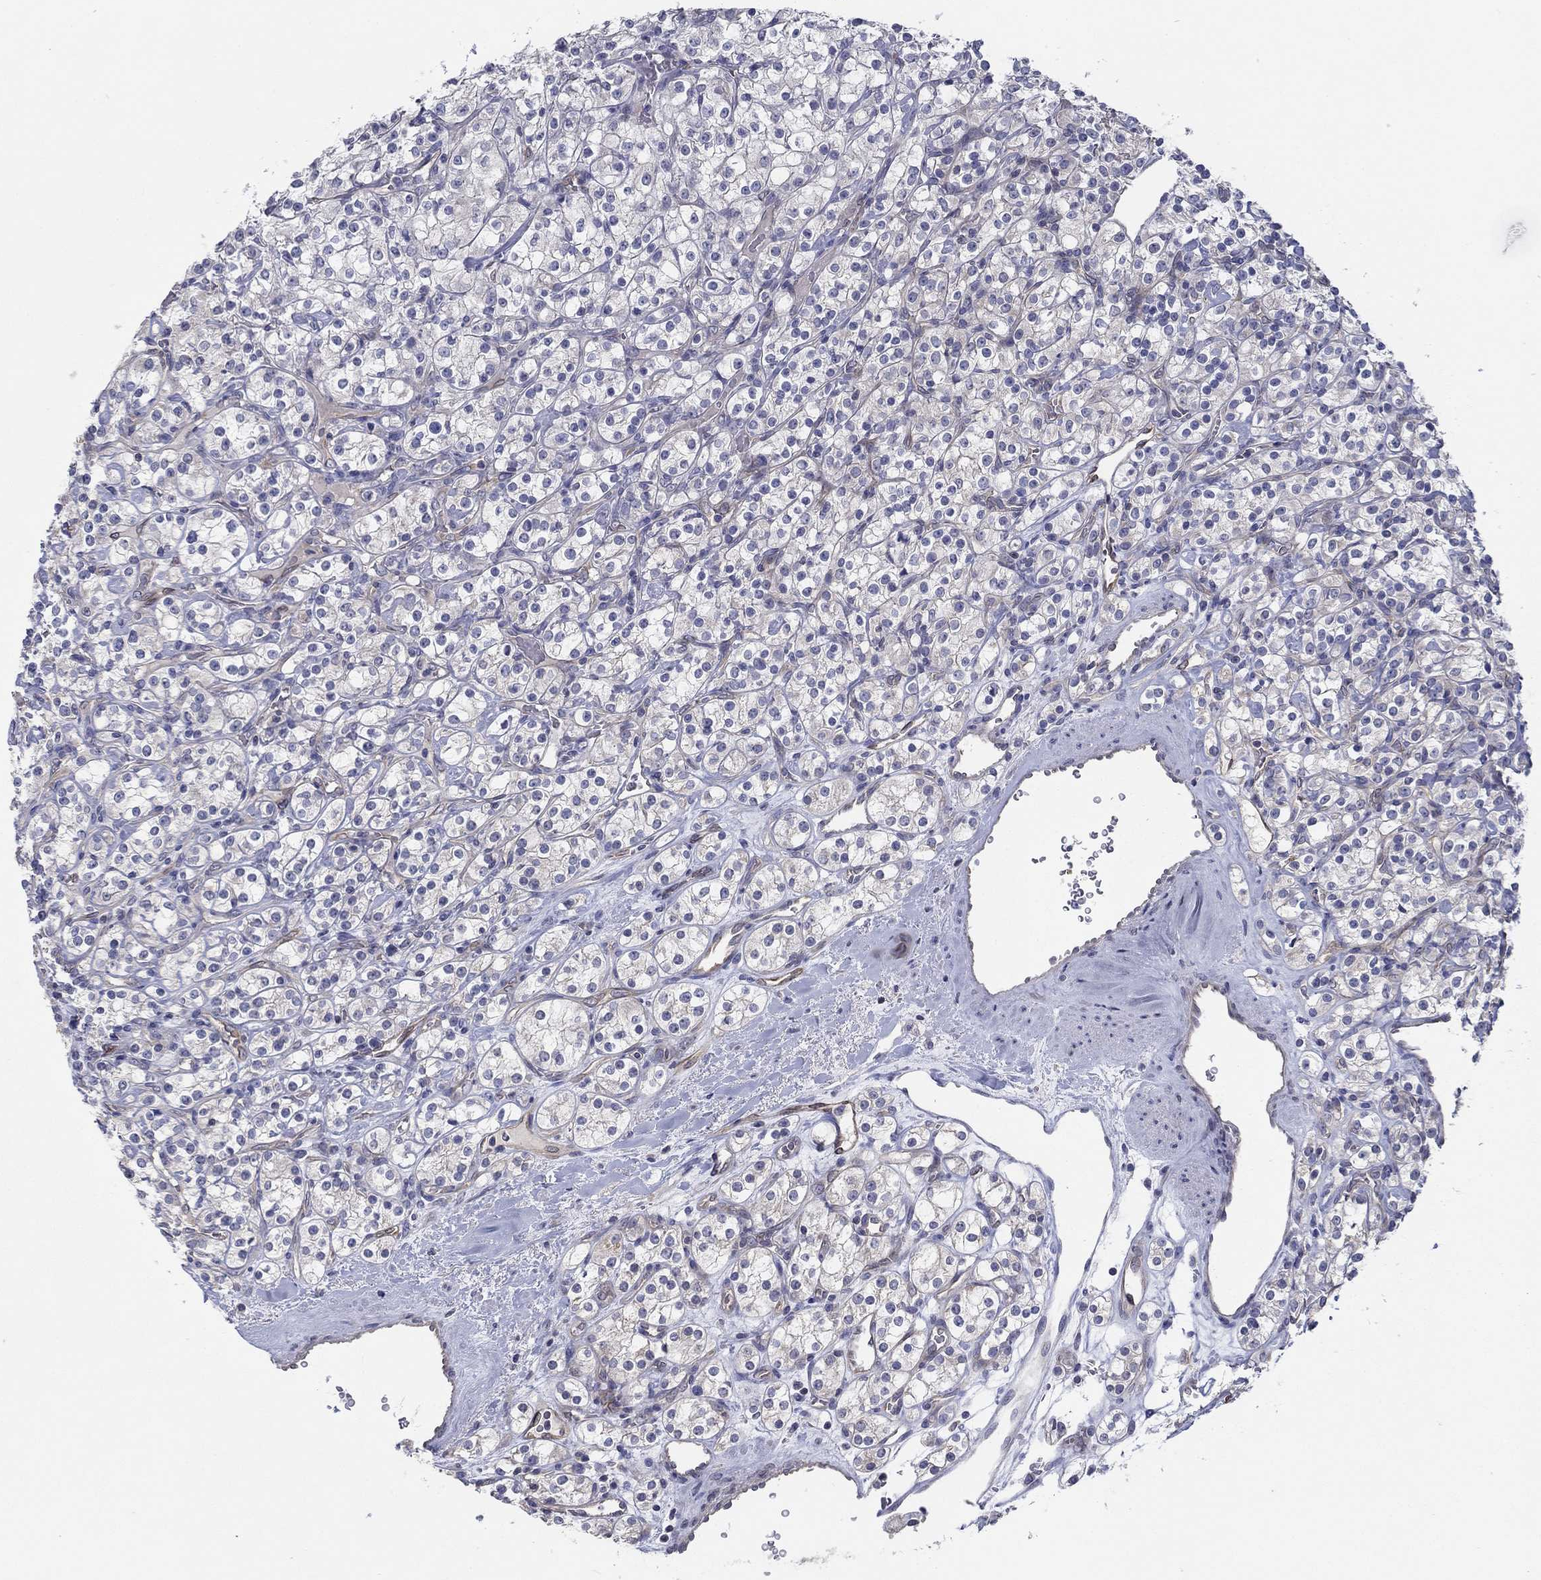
{"staining": {"intensity": "negative", "quantity": "none", "location": "none"}, "tissue": "renal cancer", "cell_type": "Tumor cells", "image_type": "cancer", "snomed": [{"axis": "morphology", "description": "Adenocarcinoma, NOS"}, {"axis": "topography", "description": "Kidney"}], "caption": "High magnification brightfield microscopy of renal cancer (adenocarcinoma) stained with DAB (3,3'-diaminobenzidine) (brown) and counterstained with hematoxylin (blue): tumor cells show no significant positivity.", "gene": "ERMP1", "patient": {"sex": "male", "age": 77}}